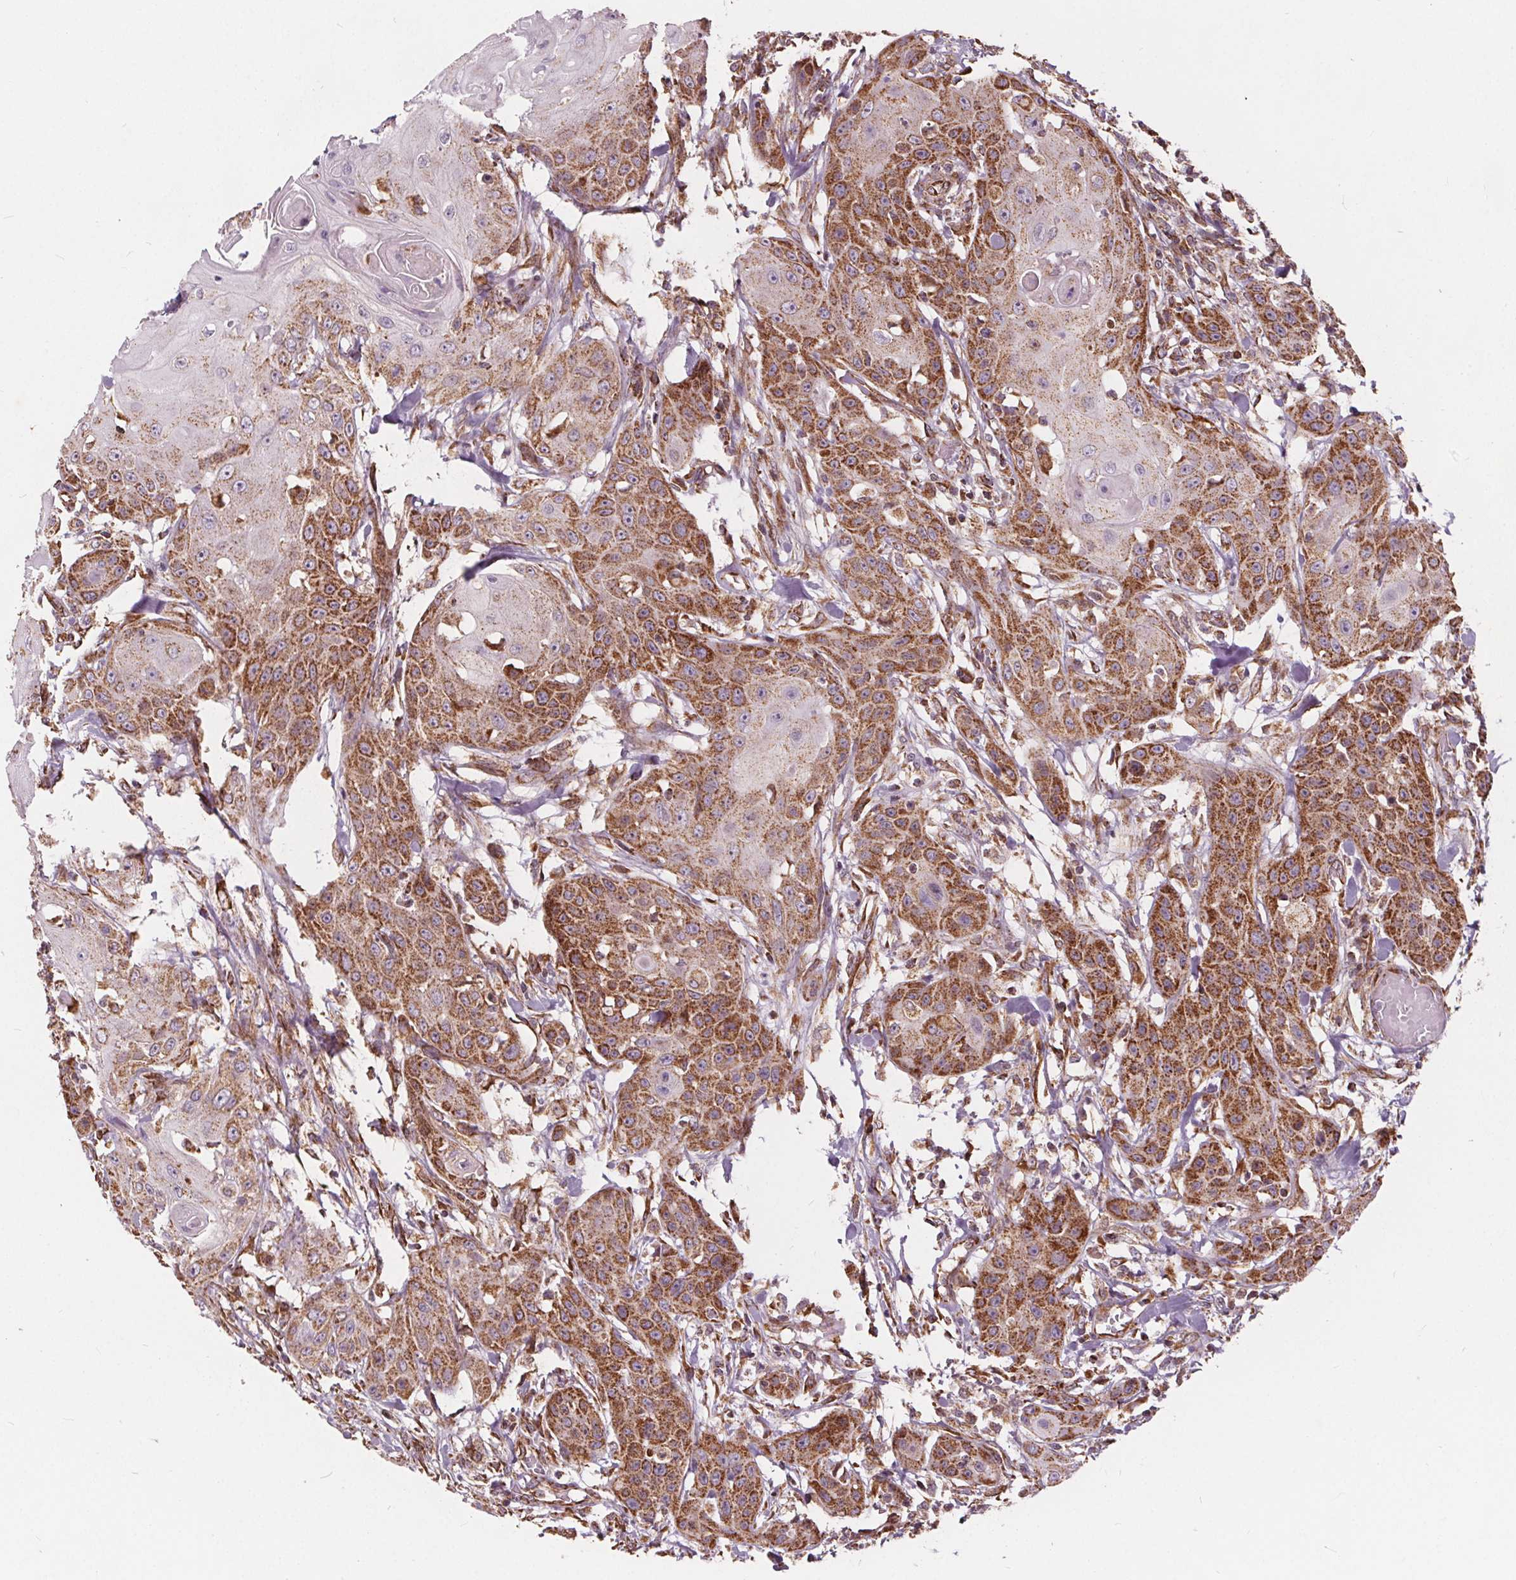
{"staining": {"intensity": "moderate", "quantity": "25%-75%", "location": "cytoplasmic/membranous"}, "tissue": "head and neck cancer", "cell_type": "Tumor cells", "image_type": "cancer", "snomed": [{"axis": "morphology", "description": "Squamous cell carcinoma, NOS"}, {"axis": "topography", "description": "Oral tissue"}, {"axis": "topography", "description": "Head-Neck"}], "caption": "DAB immunohistochemical staining of human head and neck squamous cell carcinoma reveals moderate cytoplasmic/membranous protein expression in about 25%-75% of tumor cells.", "gene": "PLSCR3", "patient": {"sex": "female", "age": 55}}